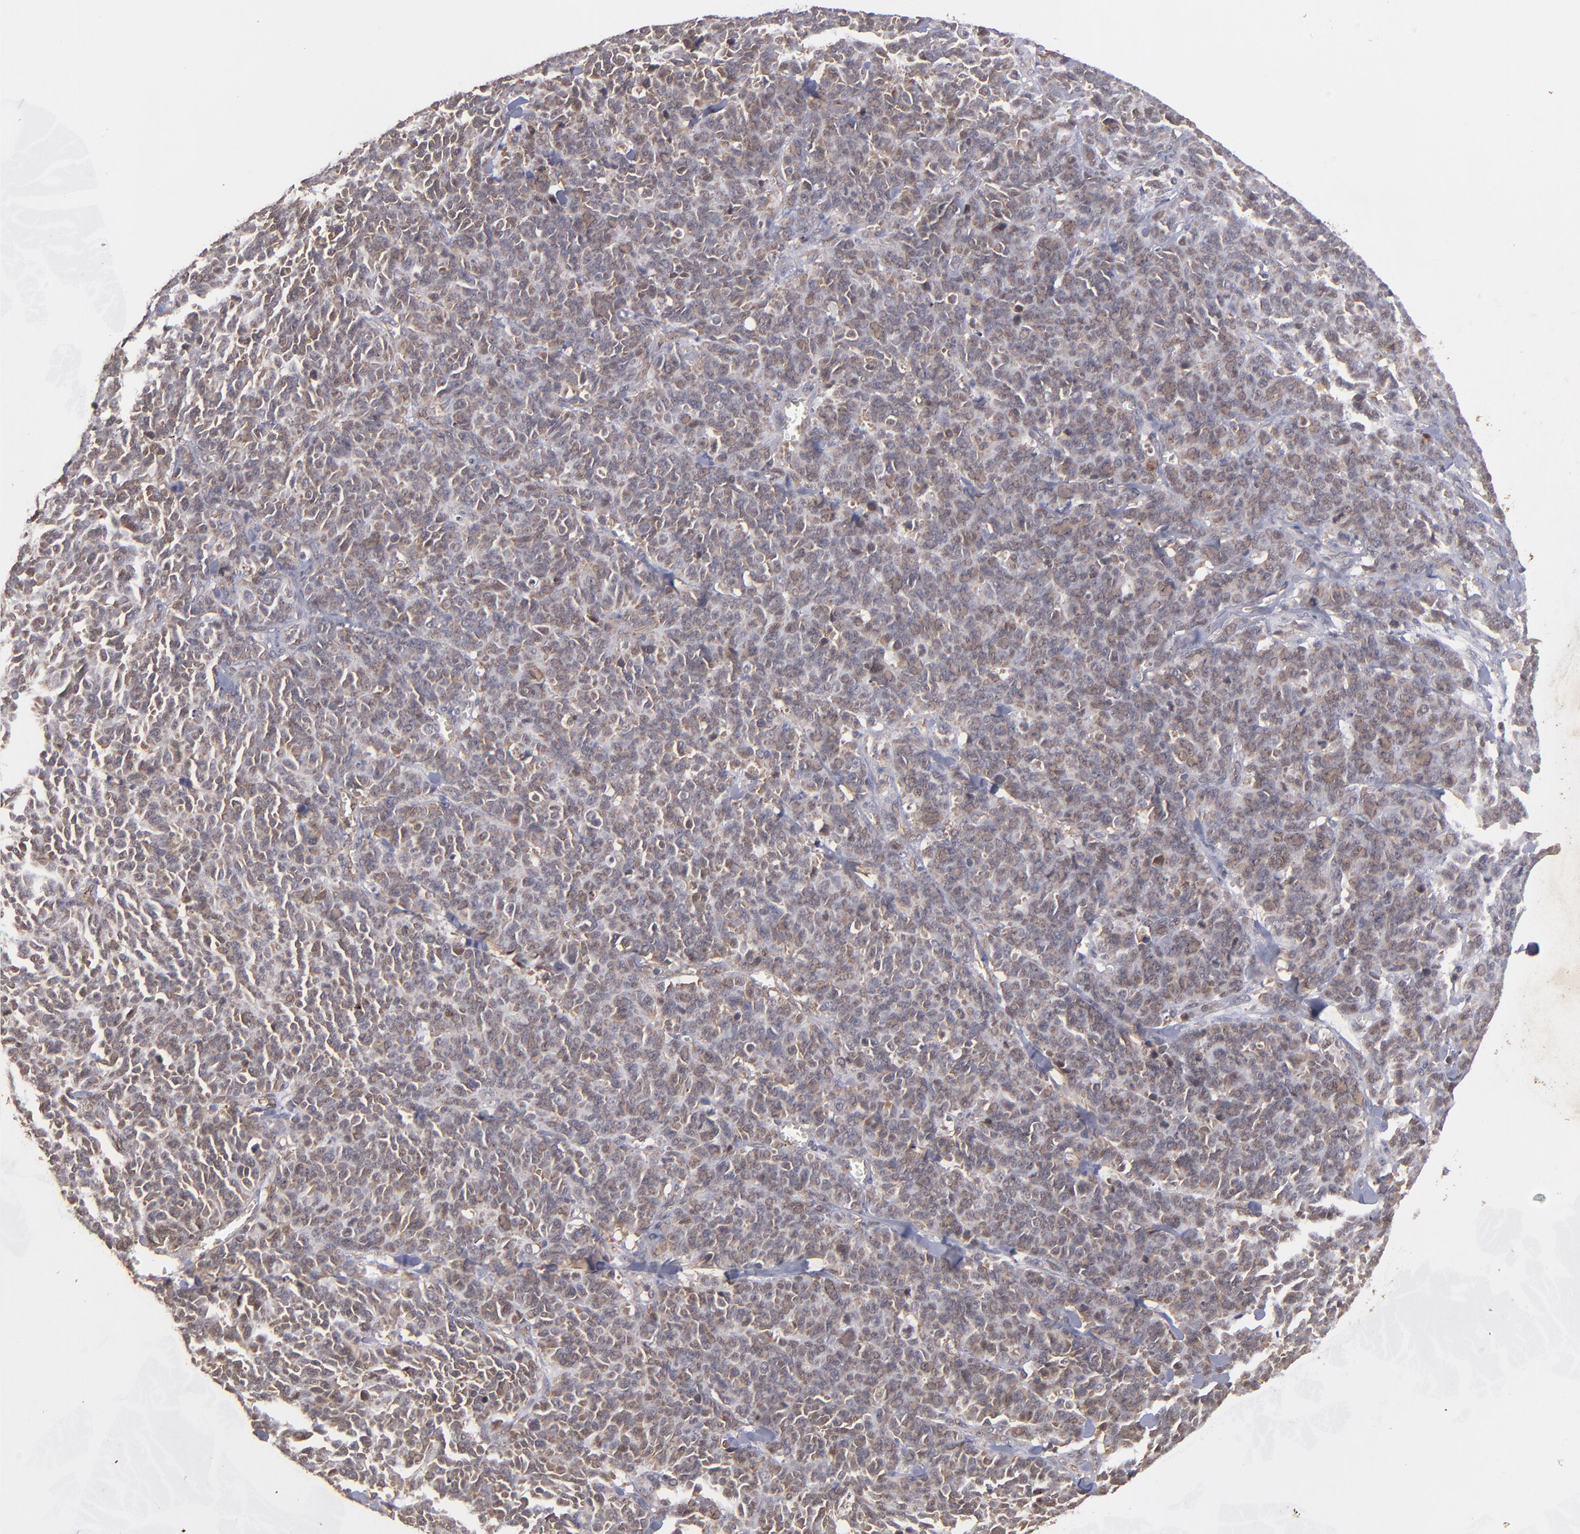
{"staining": {"intensity": "weak", "quantity": ">75%", "location": "cytoplasmic/membranous"}, "tissue": "lung cancer", "cell_type": "Tumor cells", "image_type": "cancer", "snomed": [{"axis": "morphology", "description": "Neoplasm, malignant, NOS"}, {"axis": "topography", "description": "Lung"}], "caption": "The histopathology image shows staining of lung cancer (malignant neoplasm), revealing weak cytoplasmic/membranous protein positivity (brown color) within tumor cells. The staining was performed using DAB to visualize the protein expression in brown, while the nuclei were stained in blue with hematoxylin (Magnification: 20x).", "gene": "TENM1", "patient": {"sex": "female", "age": 58}}